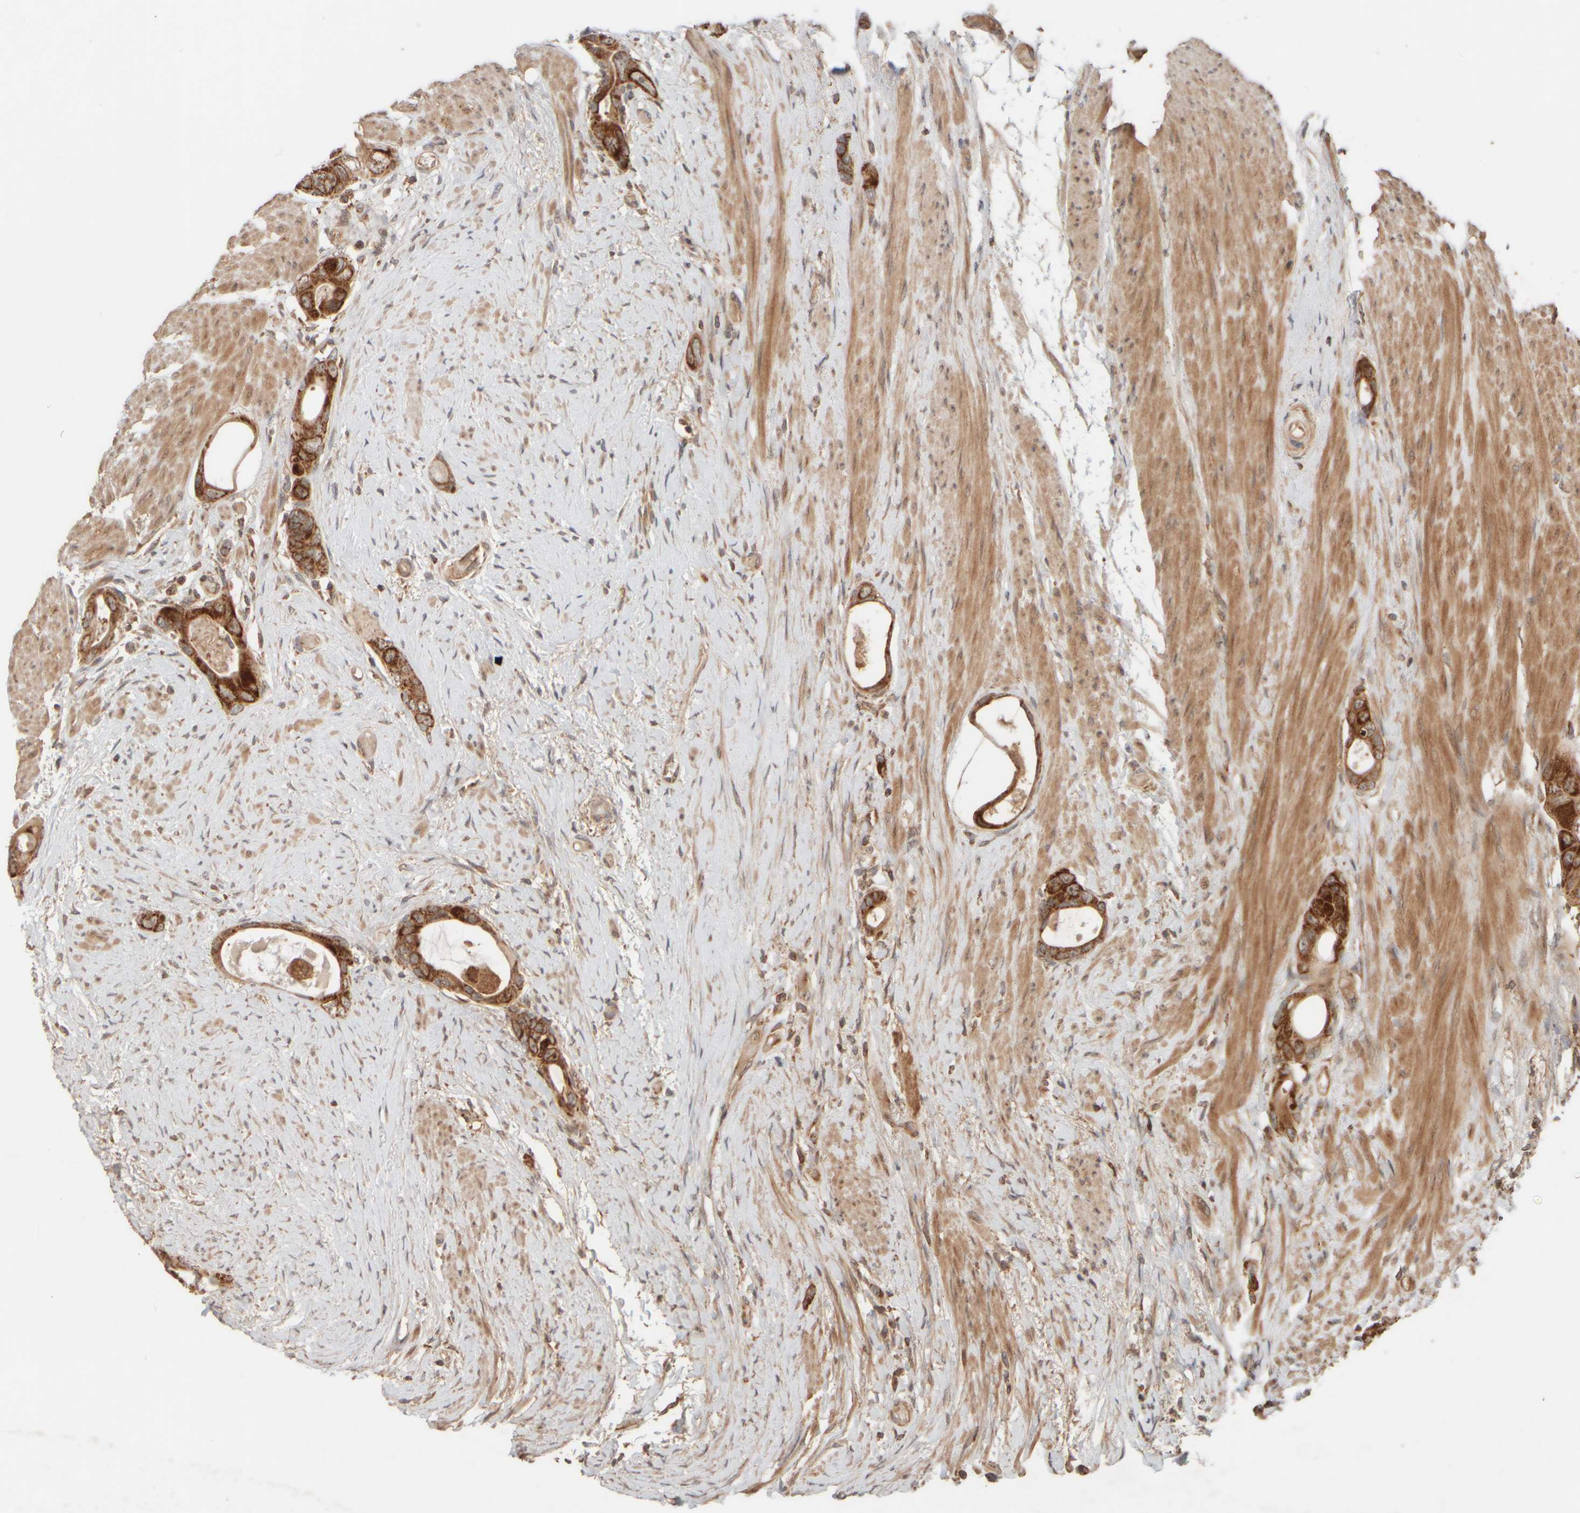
{"staining": {"intensity": "strong", "quantity": ">75%", "location": "cytoplasmic/membranous"}, "tissue": "colorectal cancer", "cell_type": "Tumor cells", "image_type": "cancer", "snomed": [{"axis": "morphology", "description": "Adenocarcinoma, NOS"}, {"axis": "topography", "description": "Rectum"}], "caption": "There is high levels of strong cytoplasmic/membranous staining in tumor cells of colorectal cancer (adenocarcinoma), as demonstrated by immunohistochemical staining (brown color).", "gene": "EIF2B3", "patient": {"sex": "male", "age": 51}}